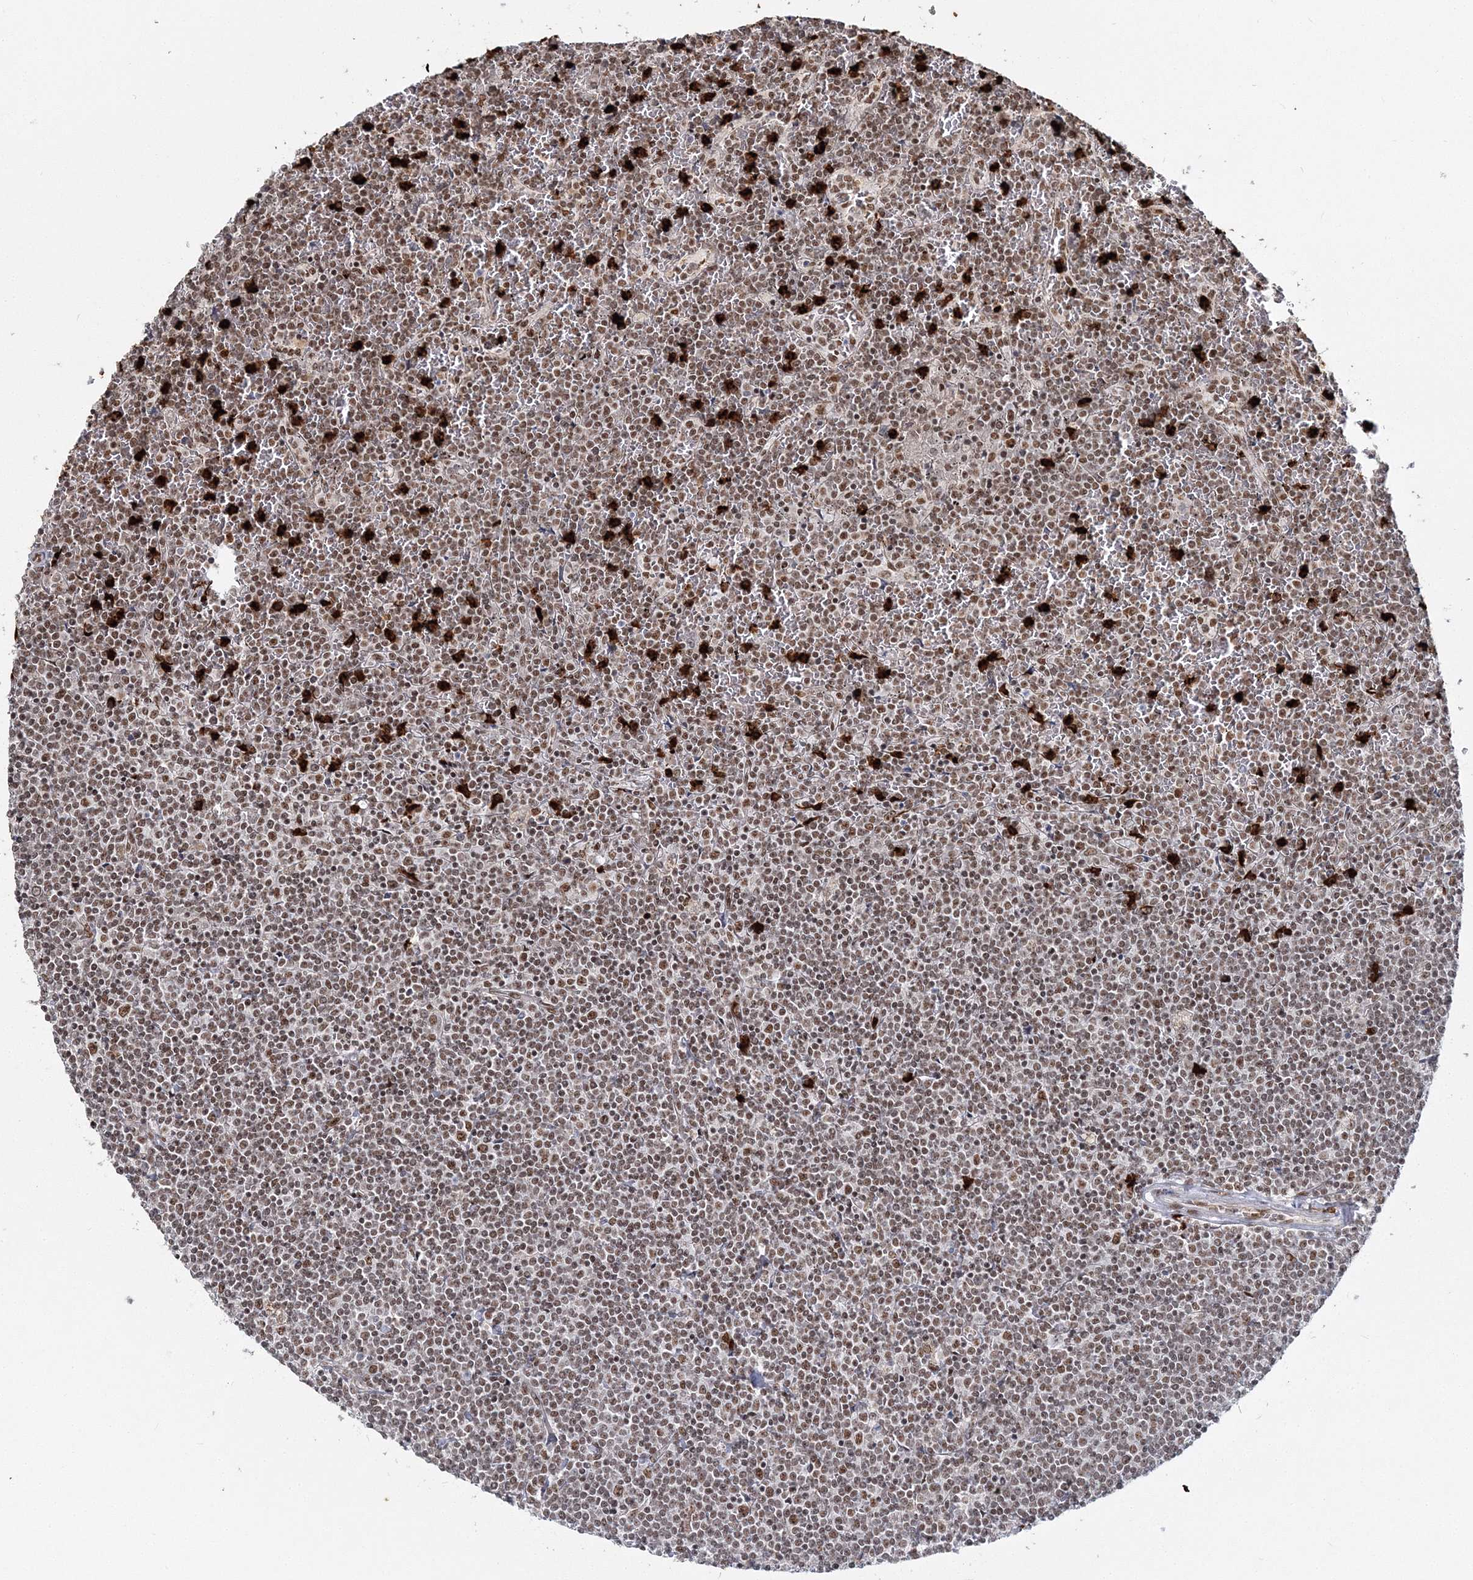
{"staining": {"intensity": "moderate", "quantity": ">75%", "location": "nuclear"}, "tissue": "lymphoma", "cell_type": "Tumor cells", "image_type": "cancer", "snomed": [{"axis": "morphology", "description": "Malignant lymphoma, non-Hodgkin's type, Low grade"}, {"axis": "topography", "description": "Spleen"}], "caption": "Lymphoma was stained to show a protein in brown. There is medium levels of moderate nuclear positivity in approximately >75% of tumor cells.", "gene": "QRICH1", "patient": {"sex": "female", "age": 19}}